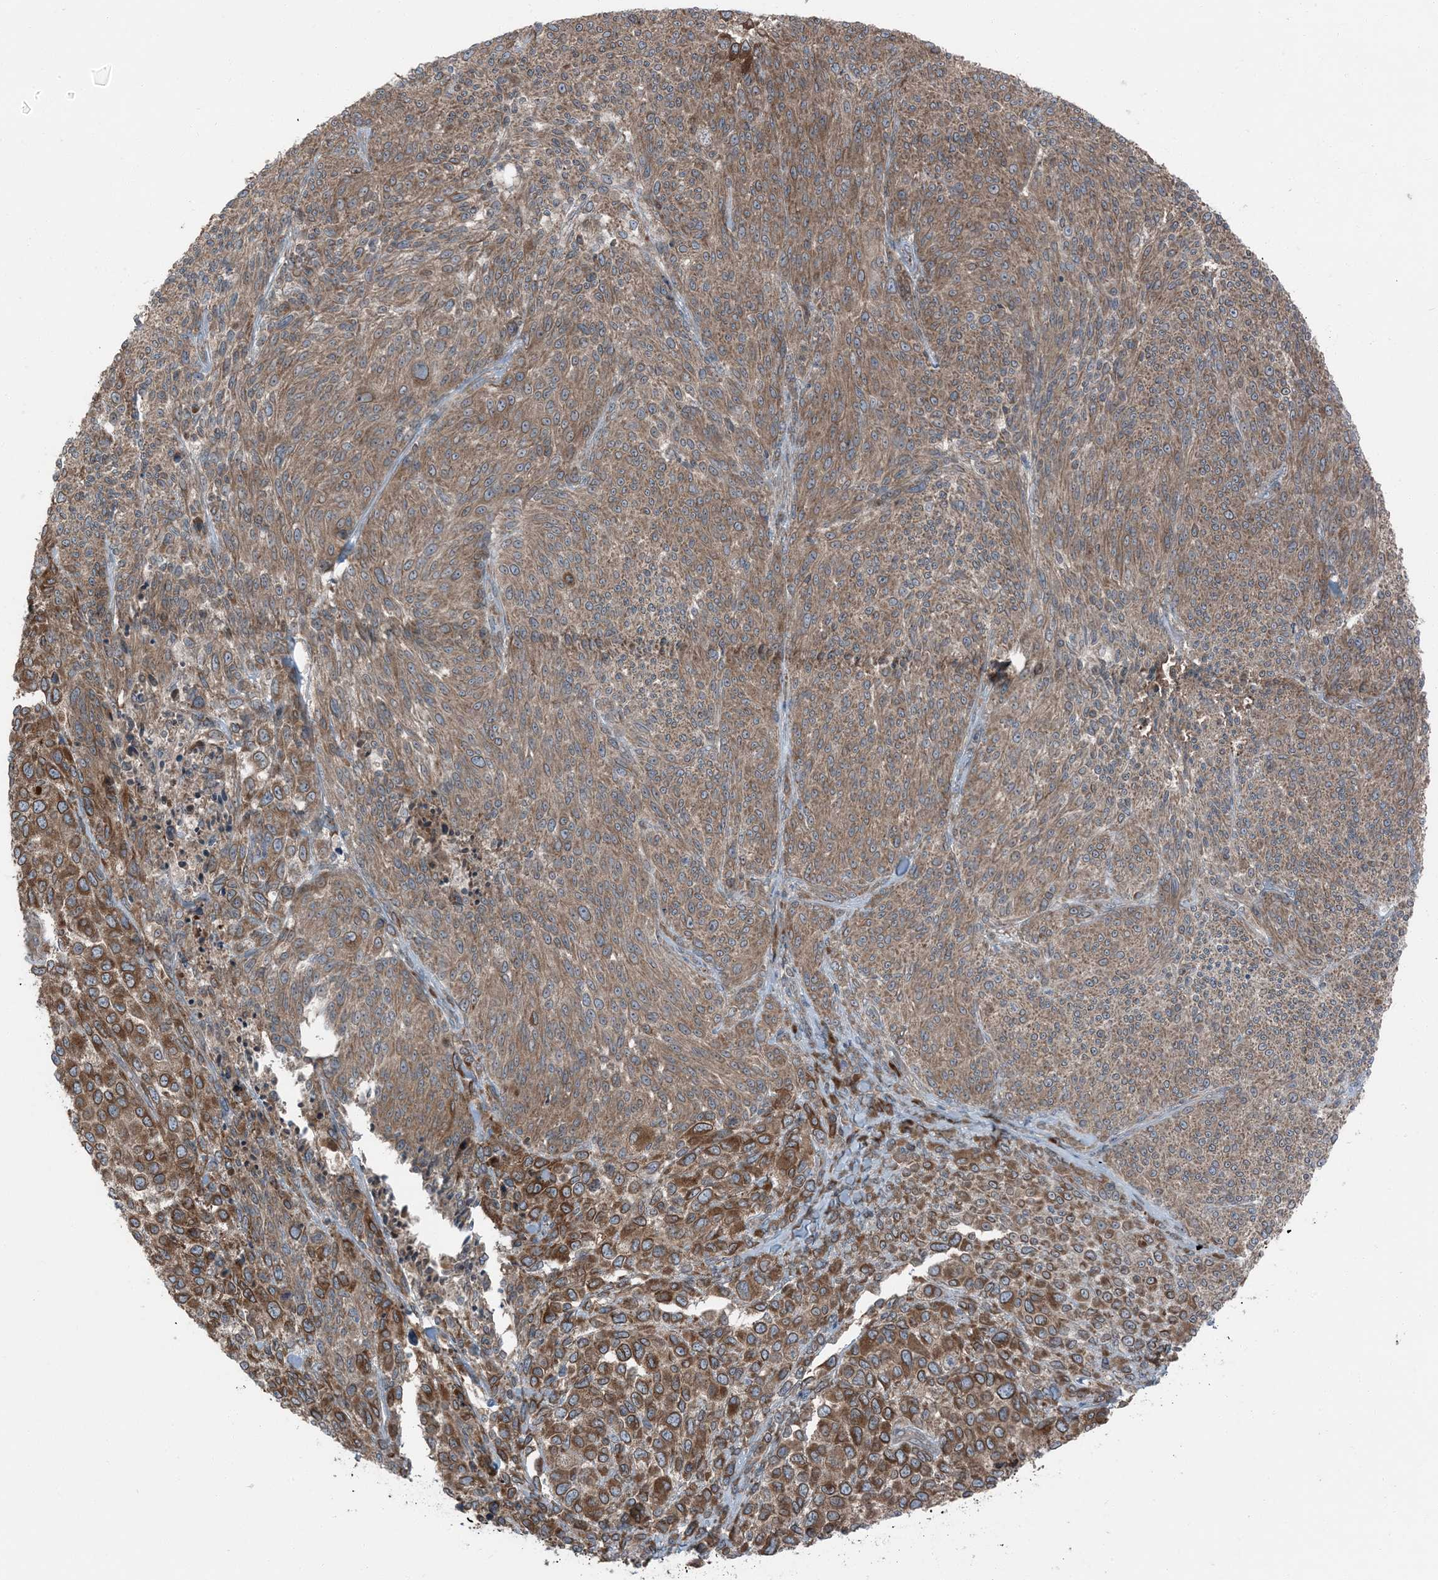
{"staining": {"intensity": "strong", "quantity": ">75%", "location": "cytoplasmic/membranous"}, "tissue": "melanoma", "cell_type": "Tumor cells", "image_type": "cancer", "snomed": [{"axis": "morphology", "description": "Malignant melanoma, NOS"}, {"axis": "topography", "description": "Skin of trunk"}], "caption": "Immunohistochemical staining of melanoma exhibits high levels of strong cytoplasmic/membranous positivity in about >75% of tumor cells. (DAB IHC with brightfield microscopy, high magnification).", "gene": "RAB3GAP1", "patient": {"sex": "male", "age": 71}}